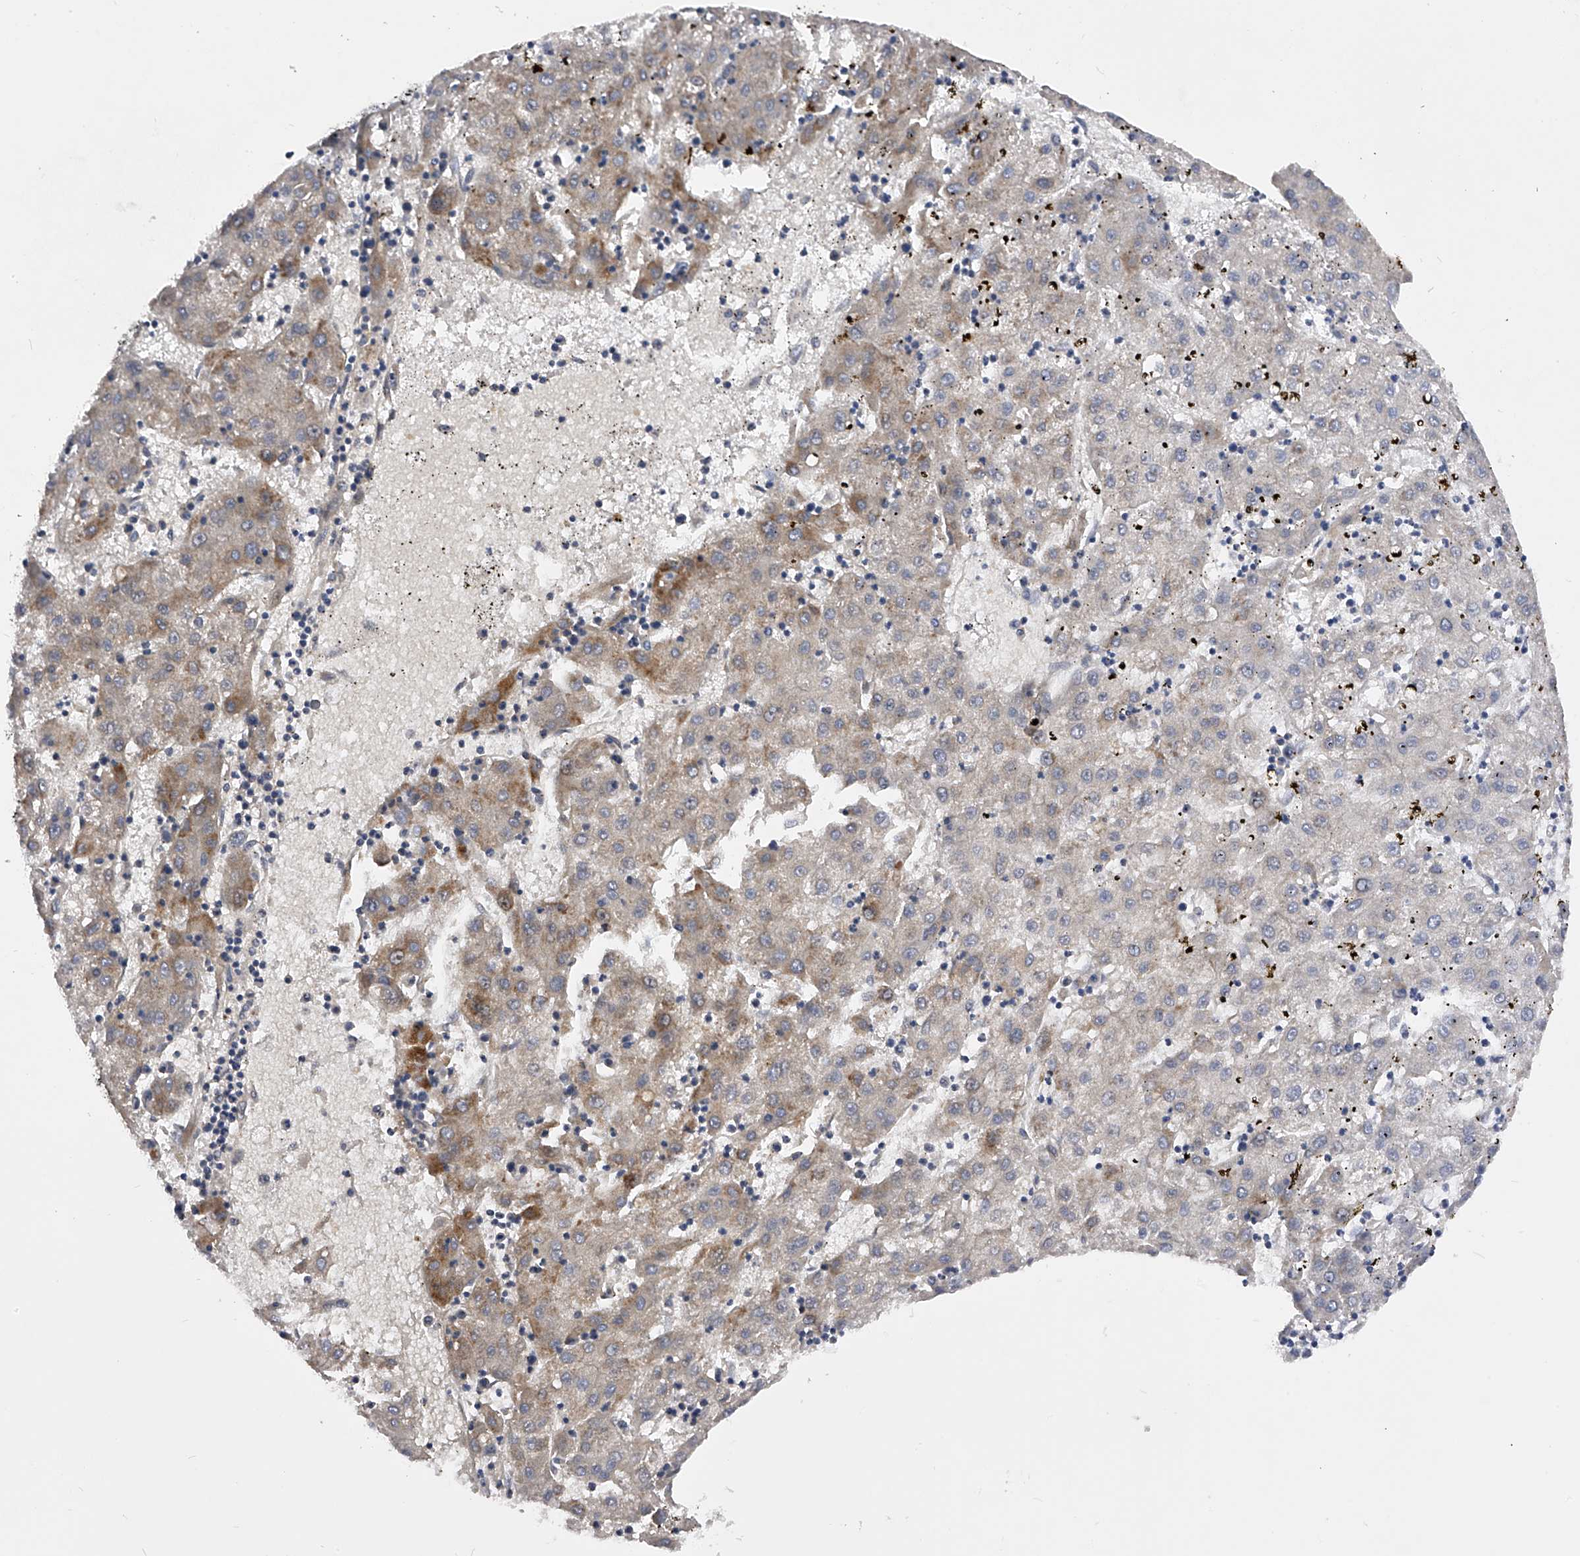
{"staining": {"intensity": "moderate", "quantity": "<25%", "location": "cytoplasmic/membranous"}, "tissue": "liver cancer", "cell_type": "Tumor cells", "image_type": "cancer", "snomed": [{"axis": "morphology", "description": "Carcinoma, Hepatocellular, NOS"}, {"axis": "topography", "description": "Liver"}], "caption": "The photomicrograph reveals staining of liver hepatocellular carcinoma, revealing moderate cytoplasmic/membranous protein positivity (brown color) within tumor cells.", "gene": "ARL4C", "patient": {"sex": "male", "age": 72}}